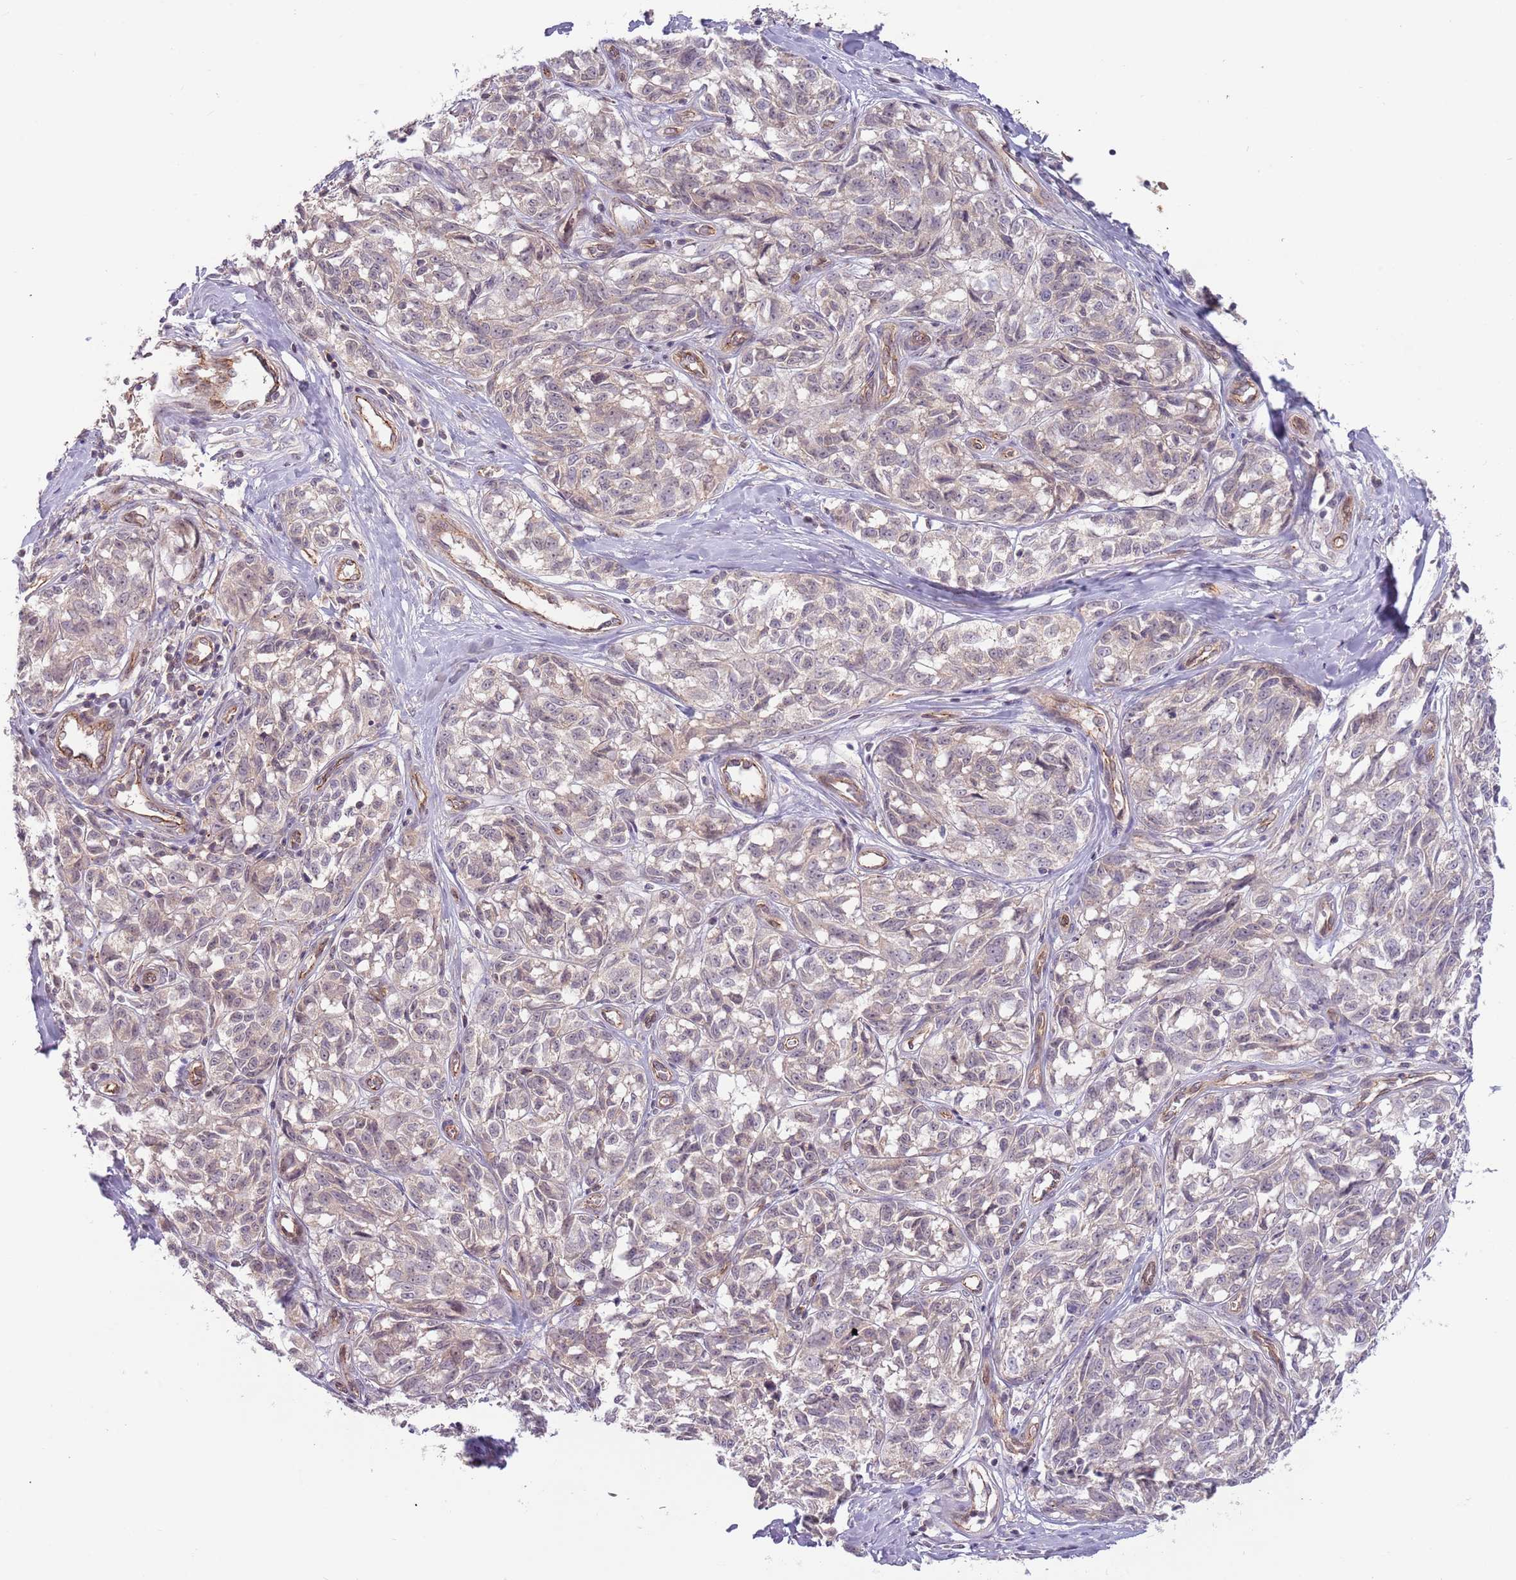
{"staining": {"intensity": "negative", "quantity": "none", "location": "none"}, "tissue": "melanoma", "cell_type": "Tumor cells", "image_type": "cancer", "snomed": [{"axis": "morphology", "description": "Normal tissue, NOS"}, {"axis": "morphology", "description": "Malignant melanoma, NOS"}, {"axis": "topography", "description": "Skin"}], "caption": "There is no significant expression in tumor cells of malignant melanoma.", "gene": "SAV1", "patient": {"sex": "female", "age": 64}}